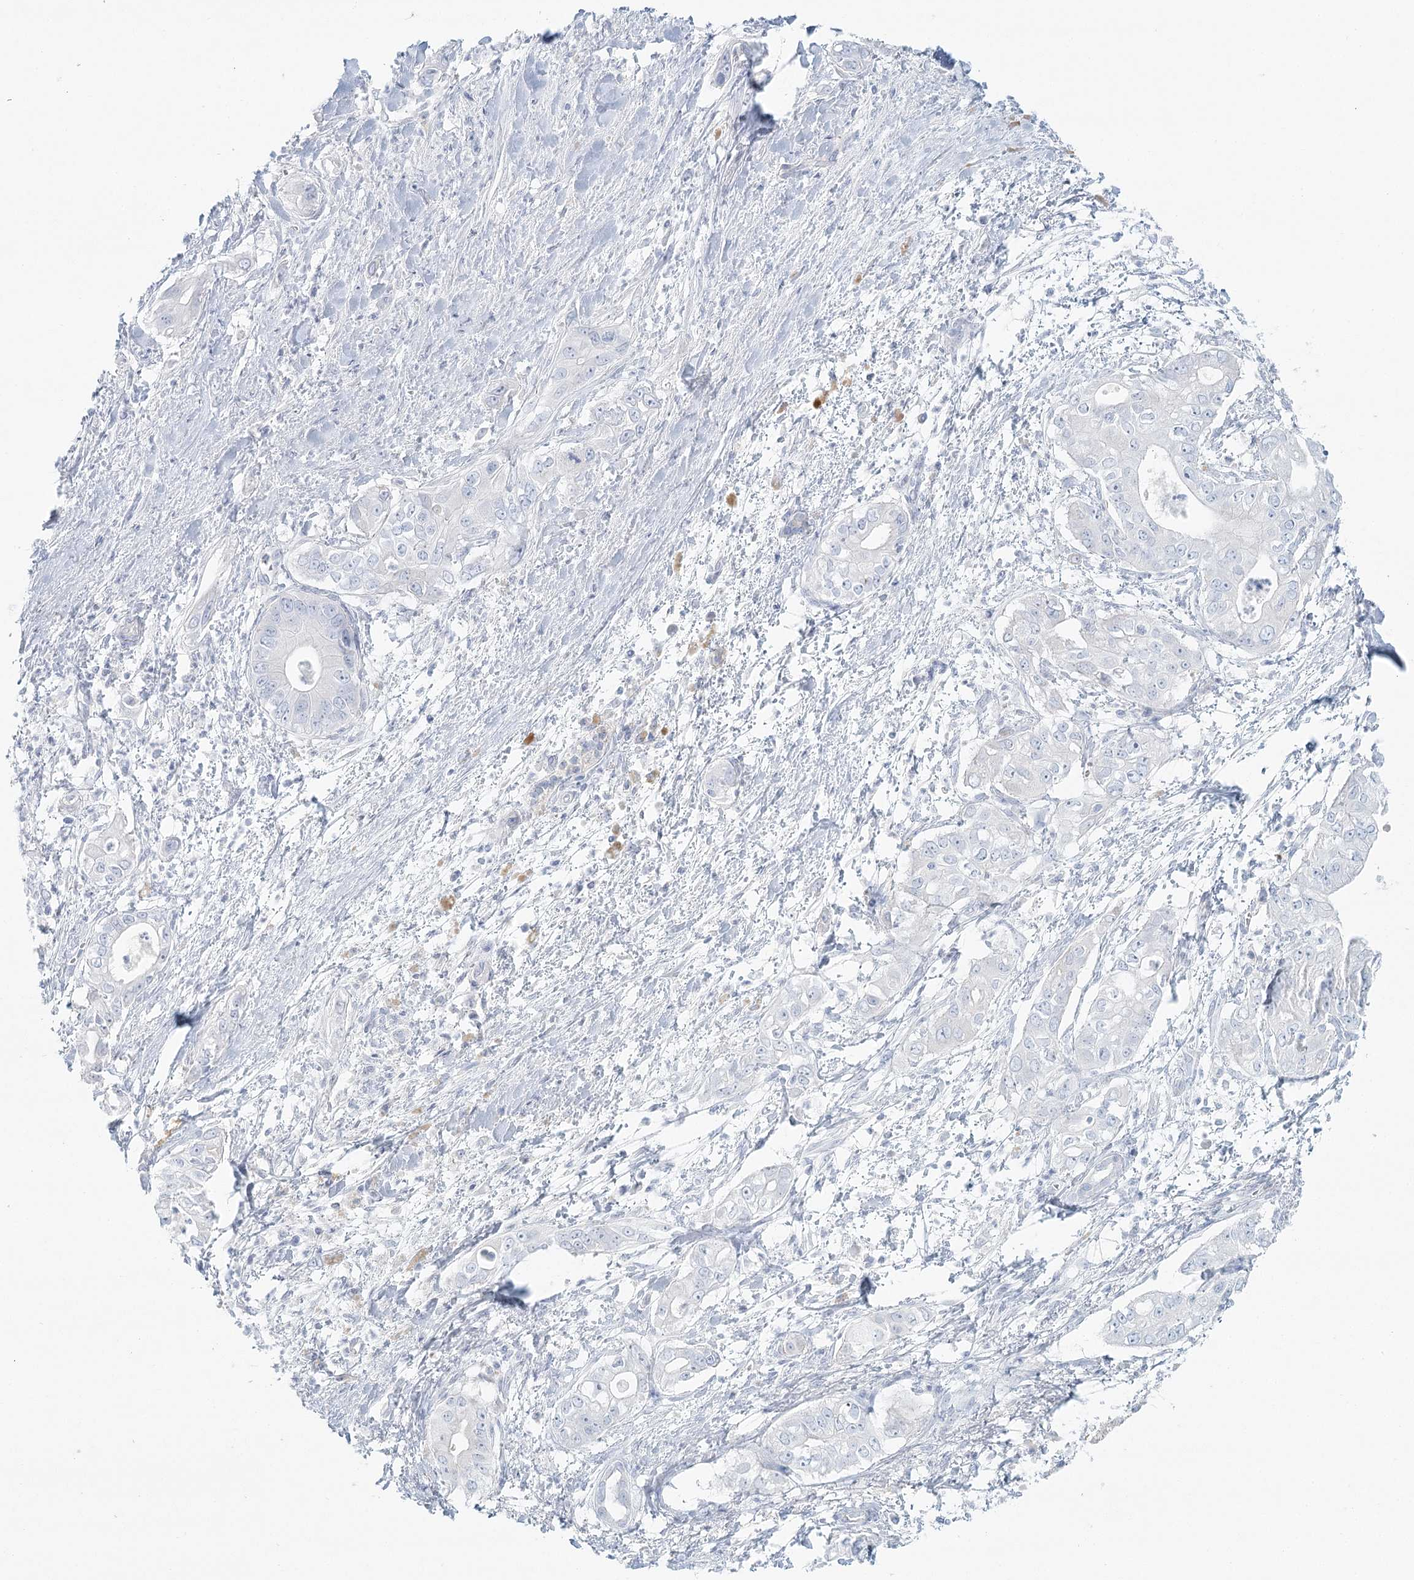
{"staining": {"intensity": "negative", "quantity": "none", "location": "none"}, "tissue": "pancreatic cancer", "cell_type": "Tumor cells", "image_type": "cancer", "snomed": [{"axis": "morphology", "description": "Adenocarcinoma, NOS"}, {"axis": "topography", "description": "Pancreas"}], "caption": "Tumor cells are negative for protein expression in human pancreatic adenocarcinoma. (Brightfield microscopy of DAB (3,3'-diaminobenzidine) immunohistochemistry (IHC) at high magnification).", "gene": "DMGDH", "patient": {"sex": "female", "age": 78}}